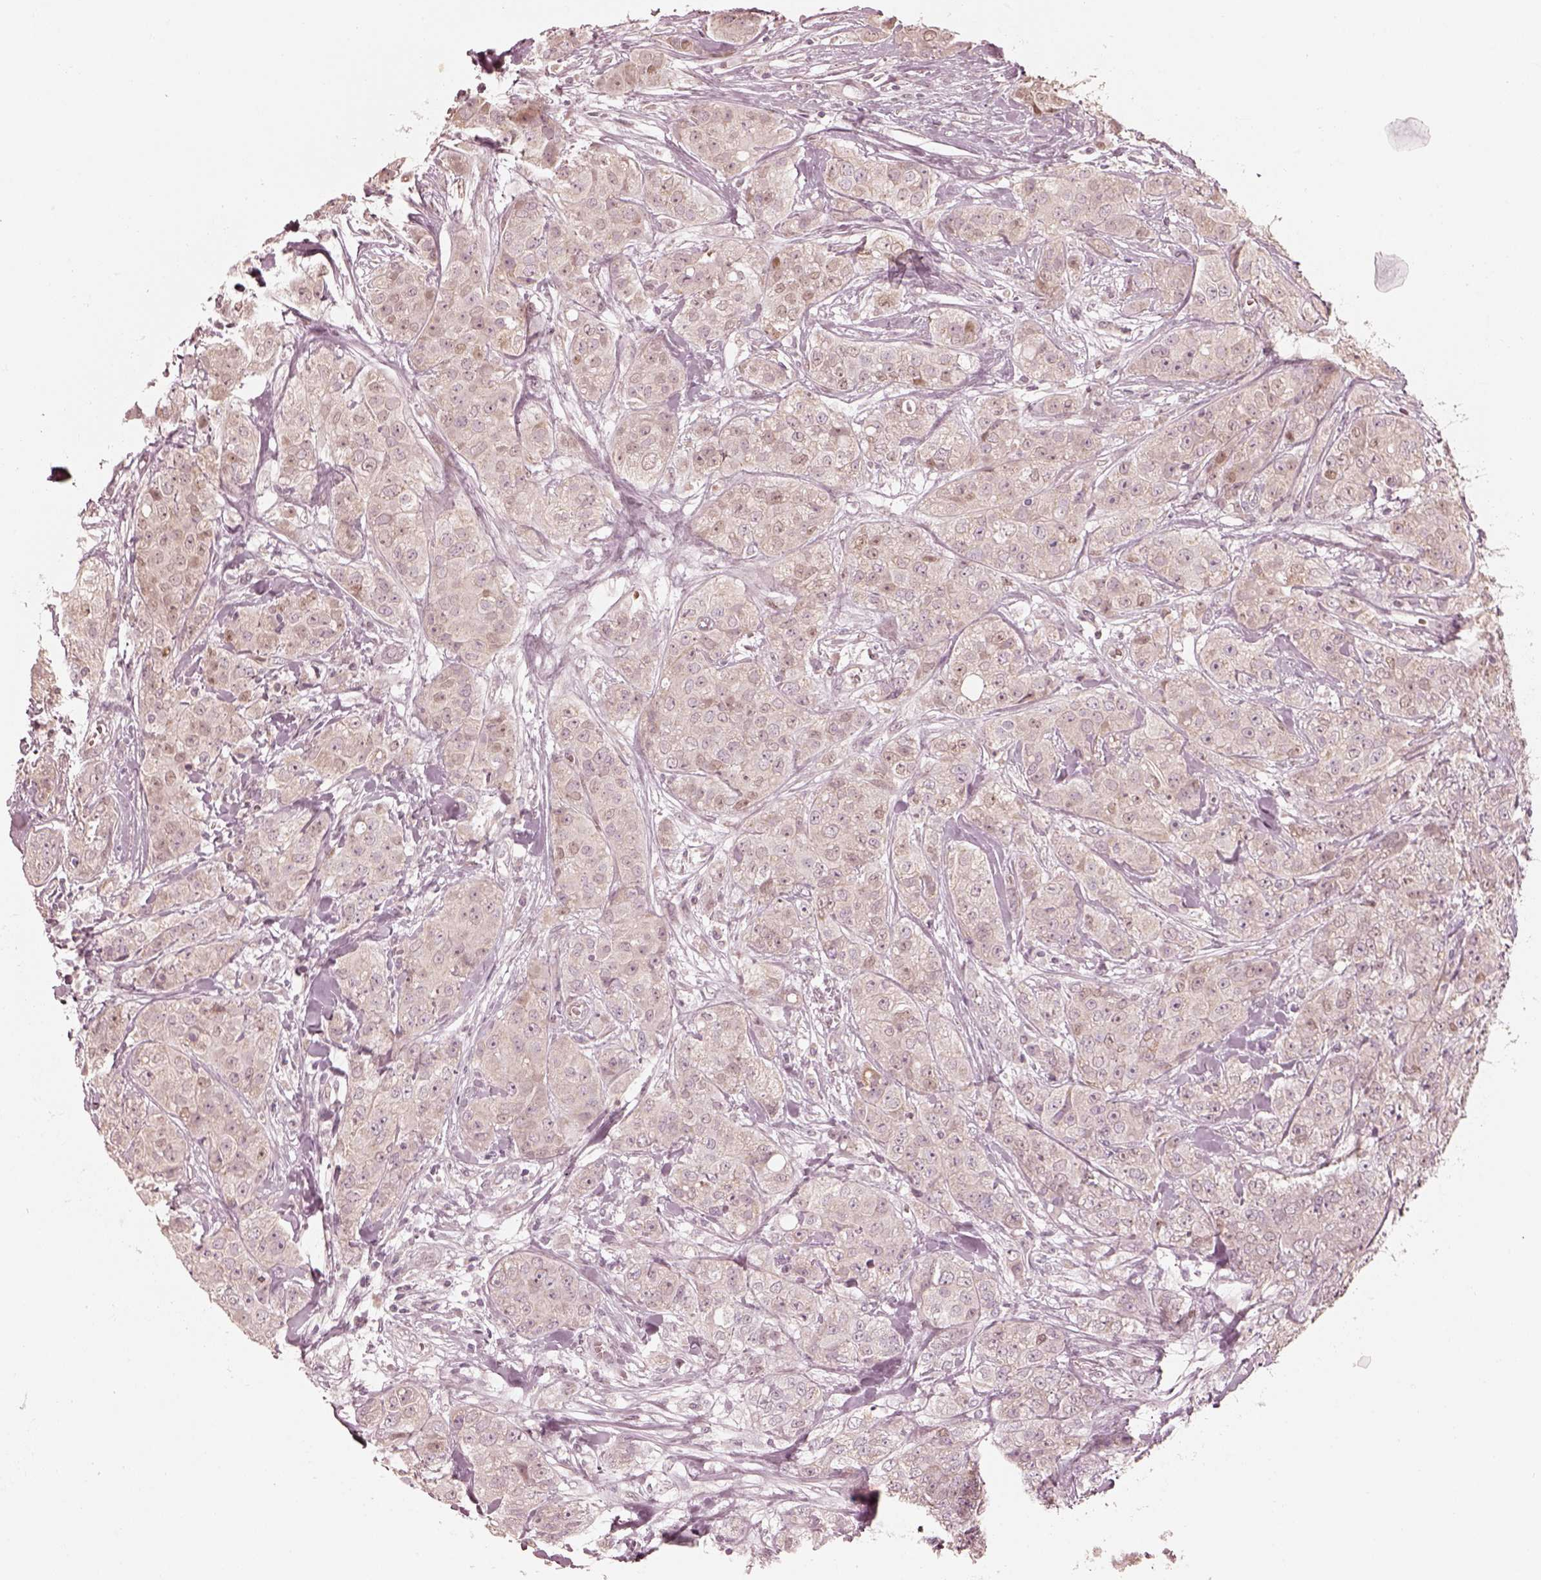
{"staining": {"intensity": "weak", "quantity": "<25%", "location": "cytoplasmic/membranous"}, "tissue": "breast cancer", "cell_type": "Tumor cells", "image_type": "cancer", "snomed": [{"axis": "morphology", "description": "Duct carcinoma"}, {"axis": "topography", "description": "Breast"}], "caption": "IHC histopathology image of human intraductal carcinoma (breast) stained for a protein (brown), which demonstrates no staining in tumor cells. (DAB immunohistochemistry with hematoxylin counter stain).", "gene": "IQCB1", "patient": {"sex": "female", "age": 43}}